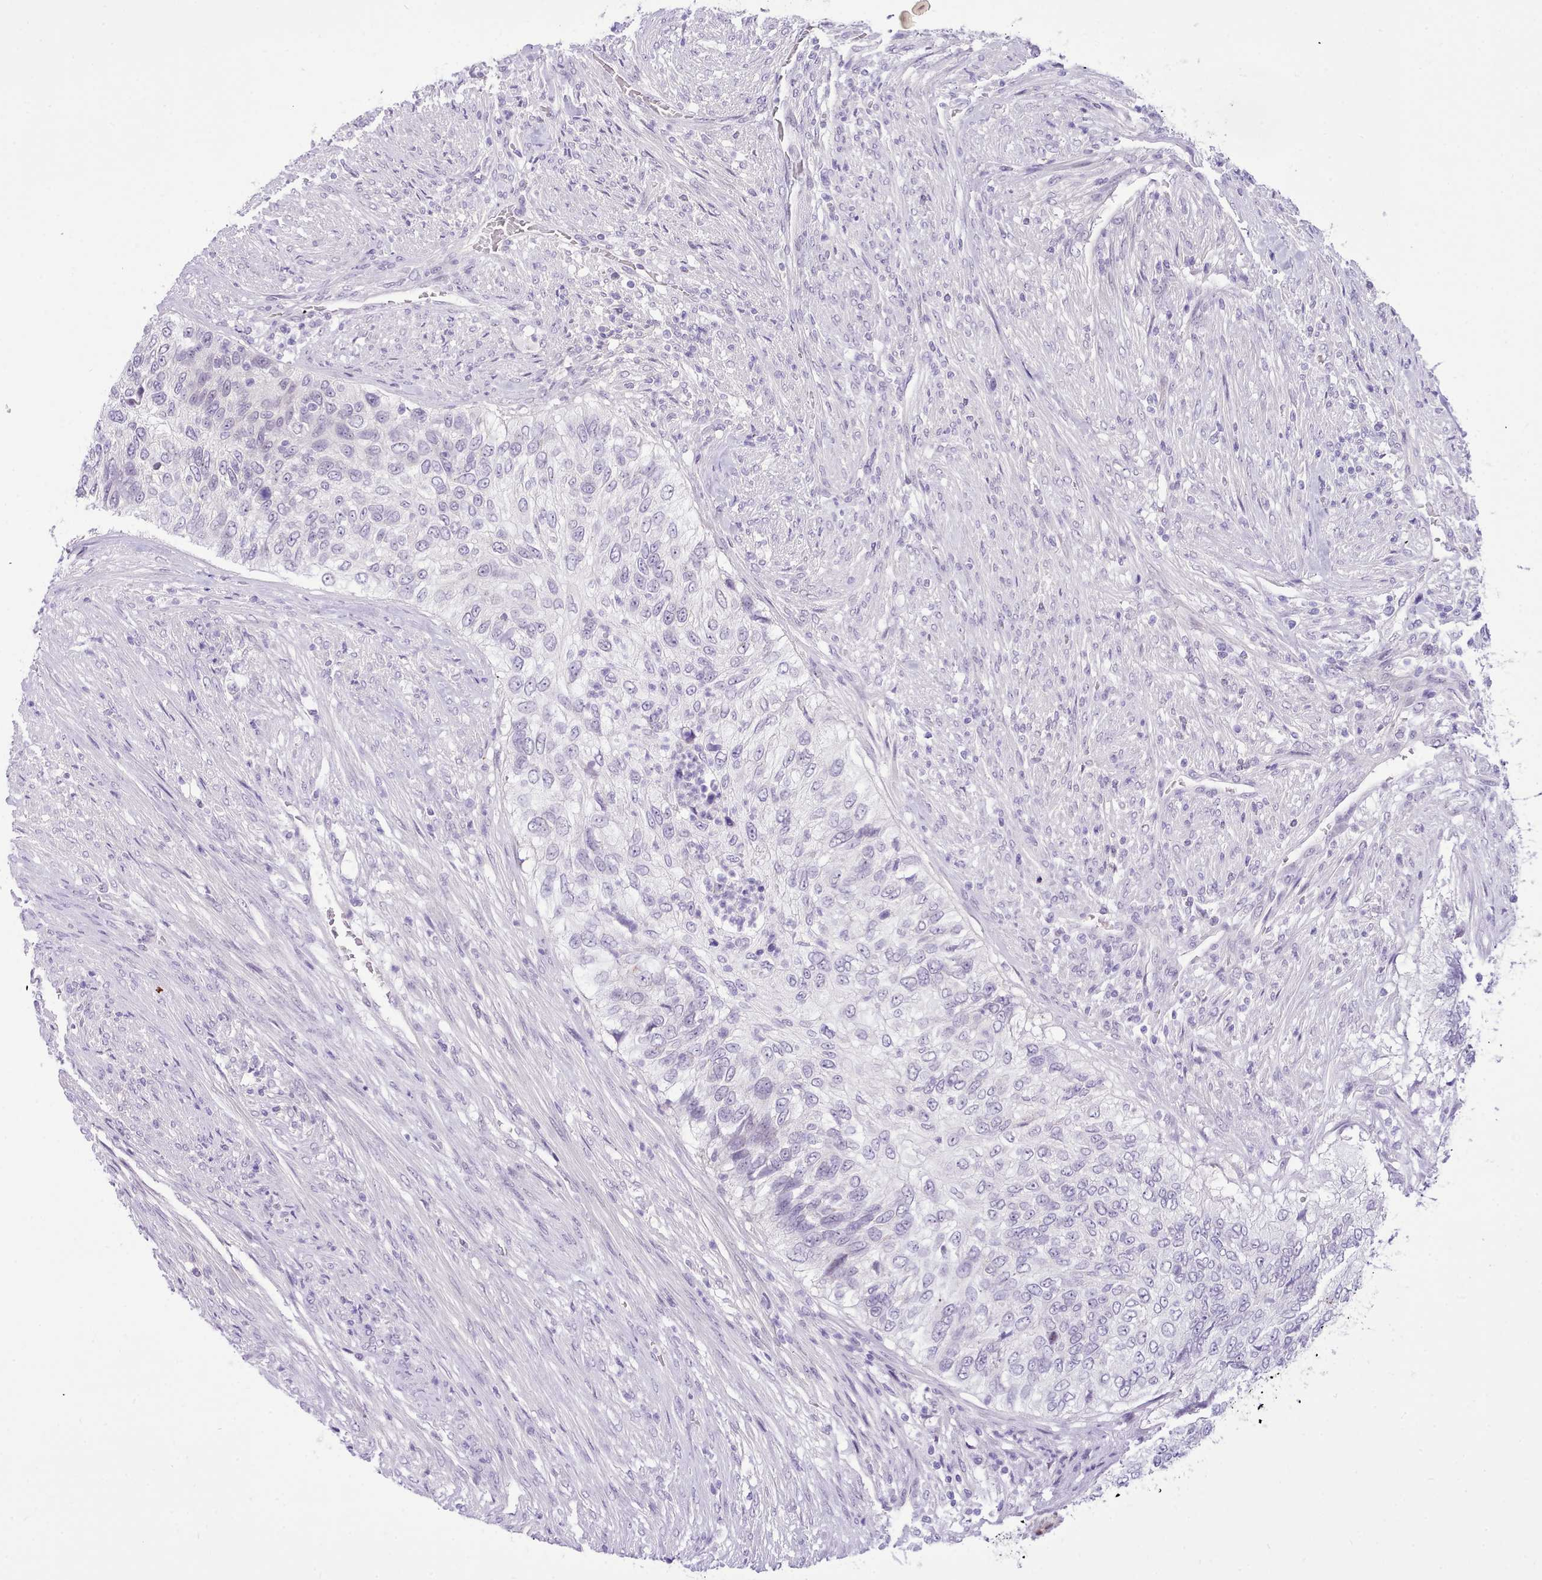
{"staining": {"intensity": "negative", "quantity": "none", "location": "none"}, "tissue": "urothelial cancer", "cell_type": "Tumor cells", "image_type": "cancer", "snomed": [{"axis": "morphology", "description": "Urothelial carcinoma, High grade"}, {"axis": "topography", "description": "Urinary bladder"}], "caption": "An image of high-grade urothelial carcinoma stained for a protein shows no brown staining in tumor cells. The staining was performed using DAB to visualize the protein expression in brown, while the nuclei were stained in blue with hematoxylin (Magnification: 20x).", "gene": "LRRC37A", "patient": {"sex": "female", "age": 60}}